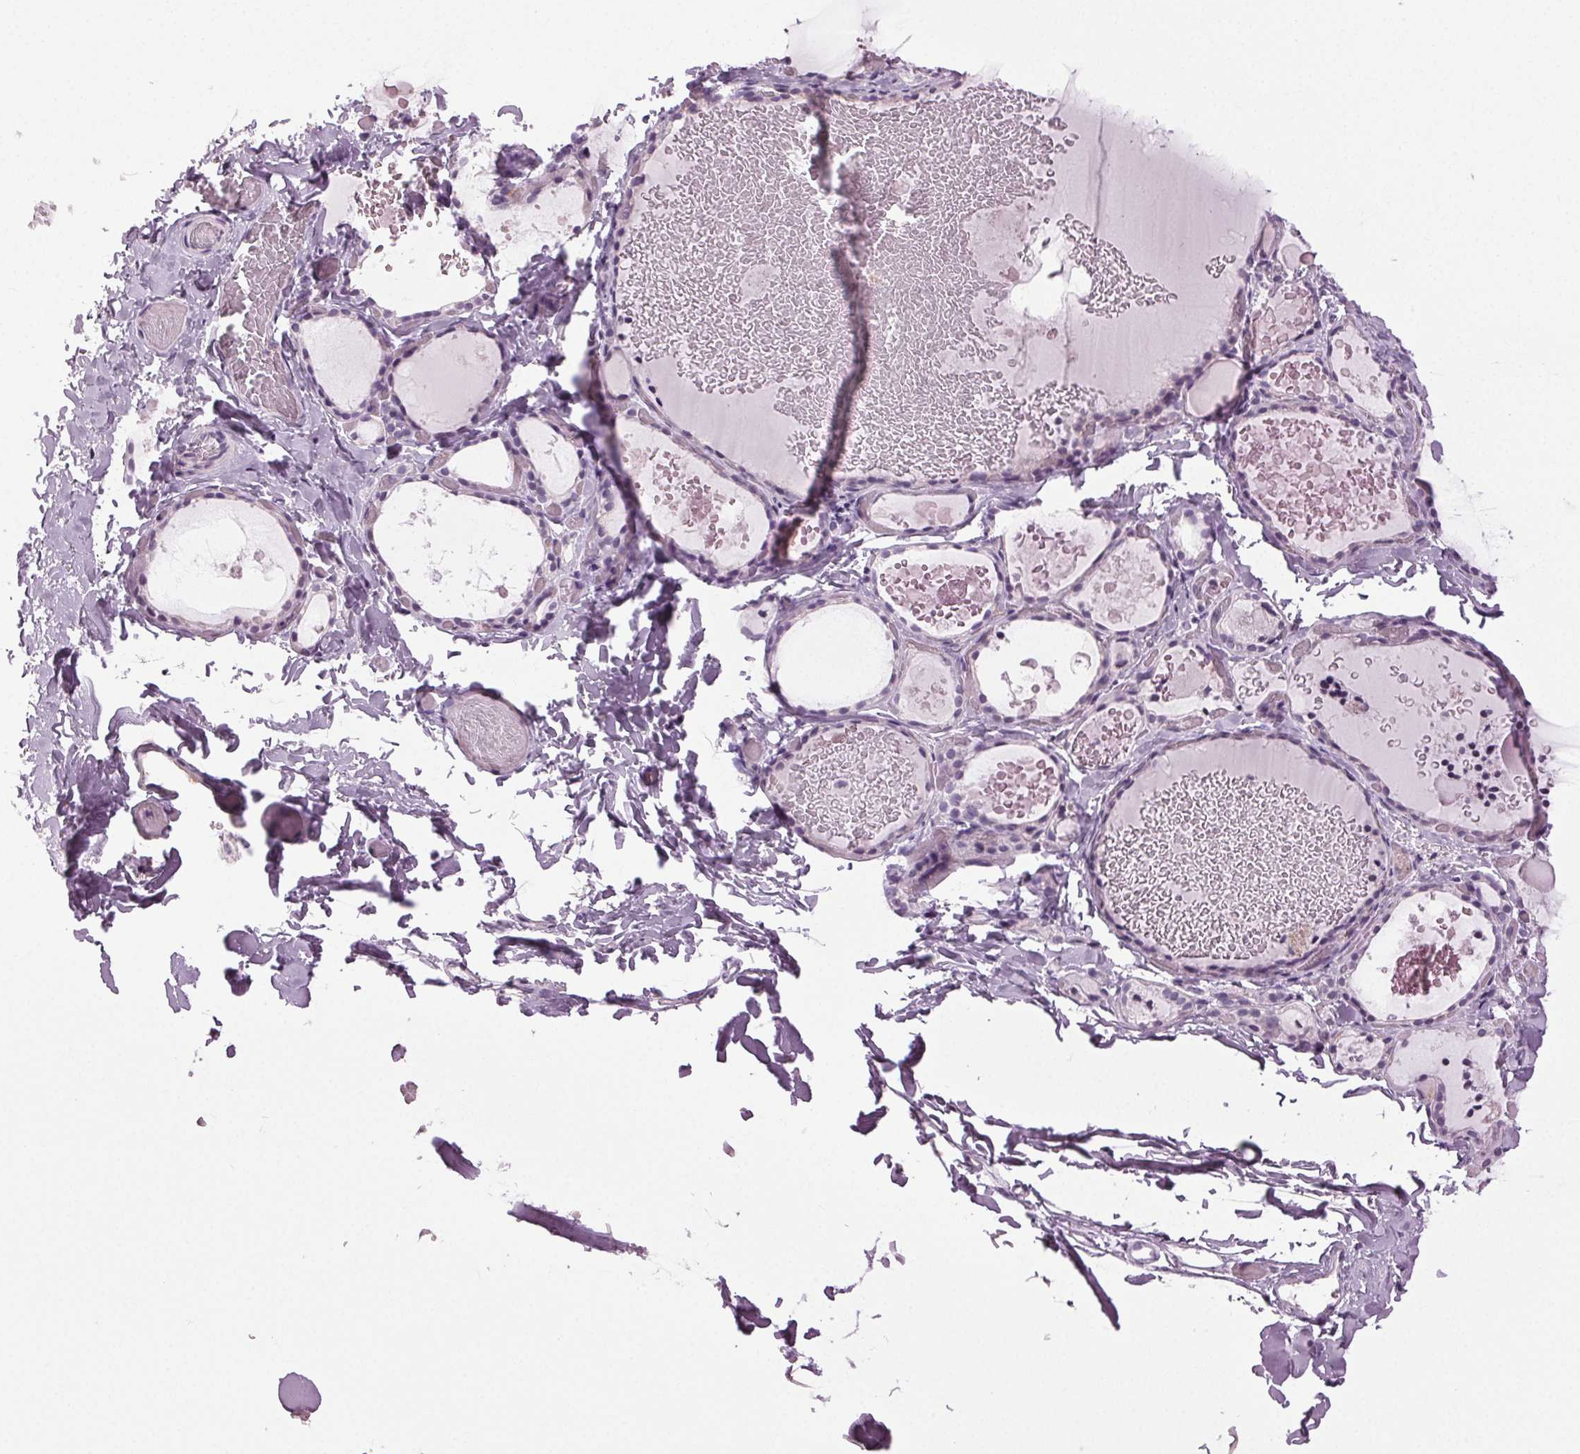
{"staining": {"intensity": "negative", "quantity": "none", "location": "none"}, "tissue": "thyroid gland", "cell_type": "Glandular cells", "image_type": "normal", "snomed": [{"axis": "morphology", "description": "Normal tissue, NOS"}, {"axis": "topography", "description": "Thyroid gland"}], "caption": "An immunohistochemistry (IHC) image of unremarkable thyroid gland is shown. There is no staining in glandular cells of thyroid gland.", "gene": "DNAH12", "patient": {"sex": "female", "age": 56}}